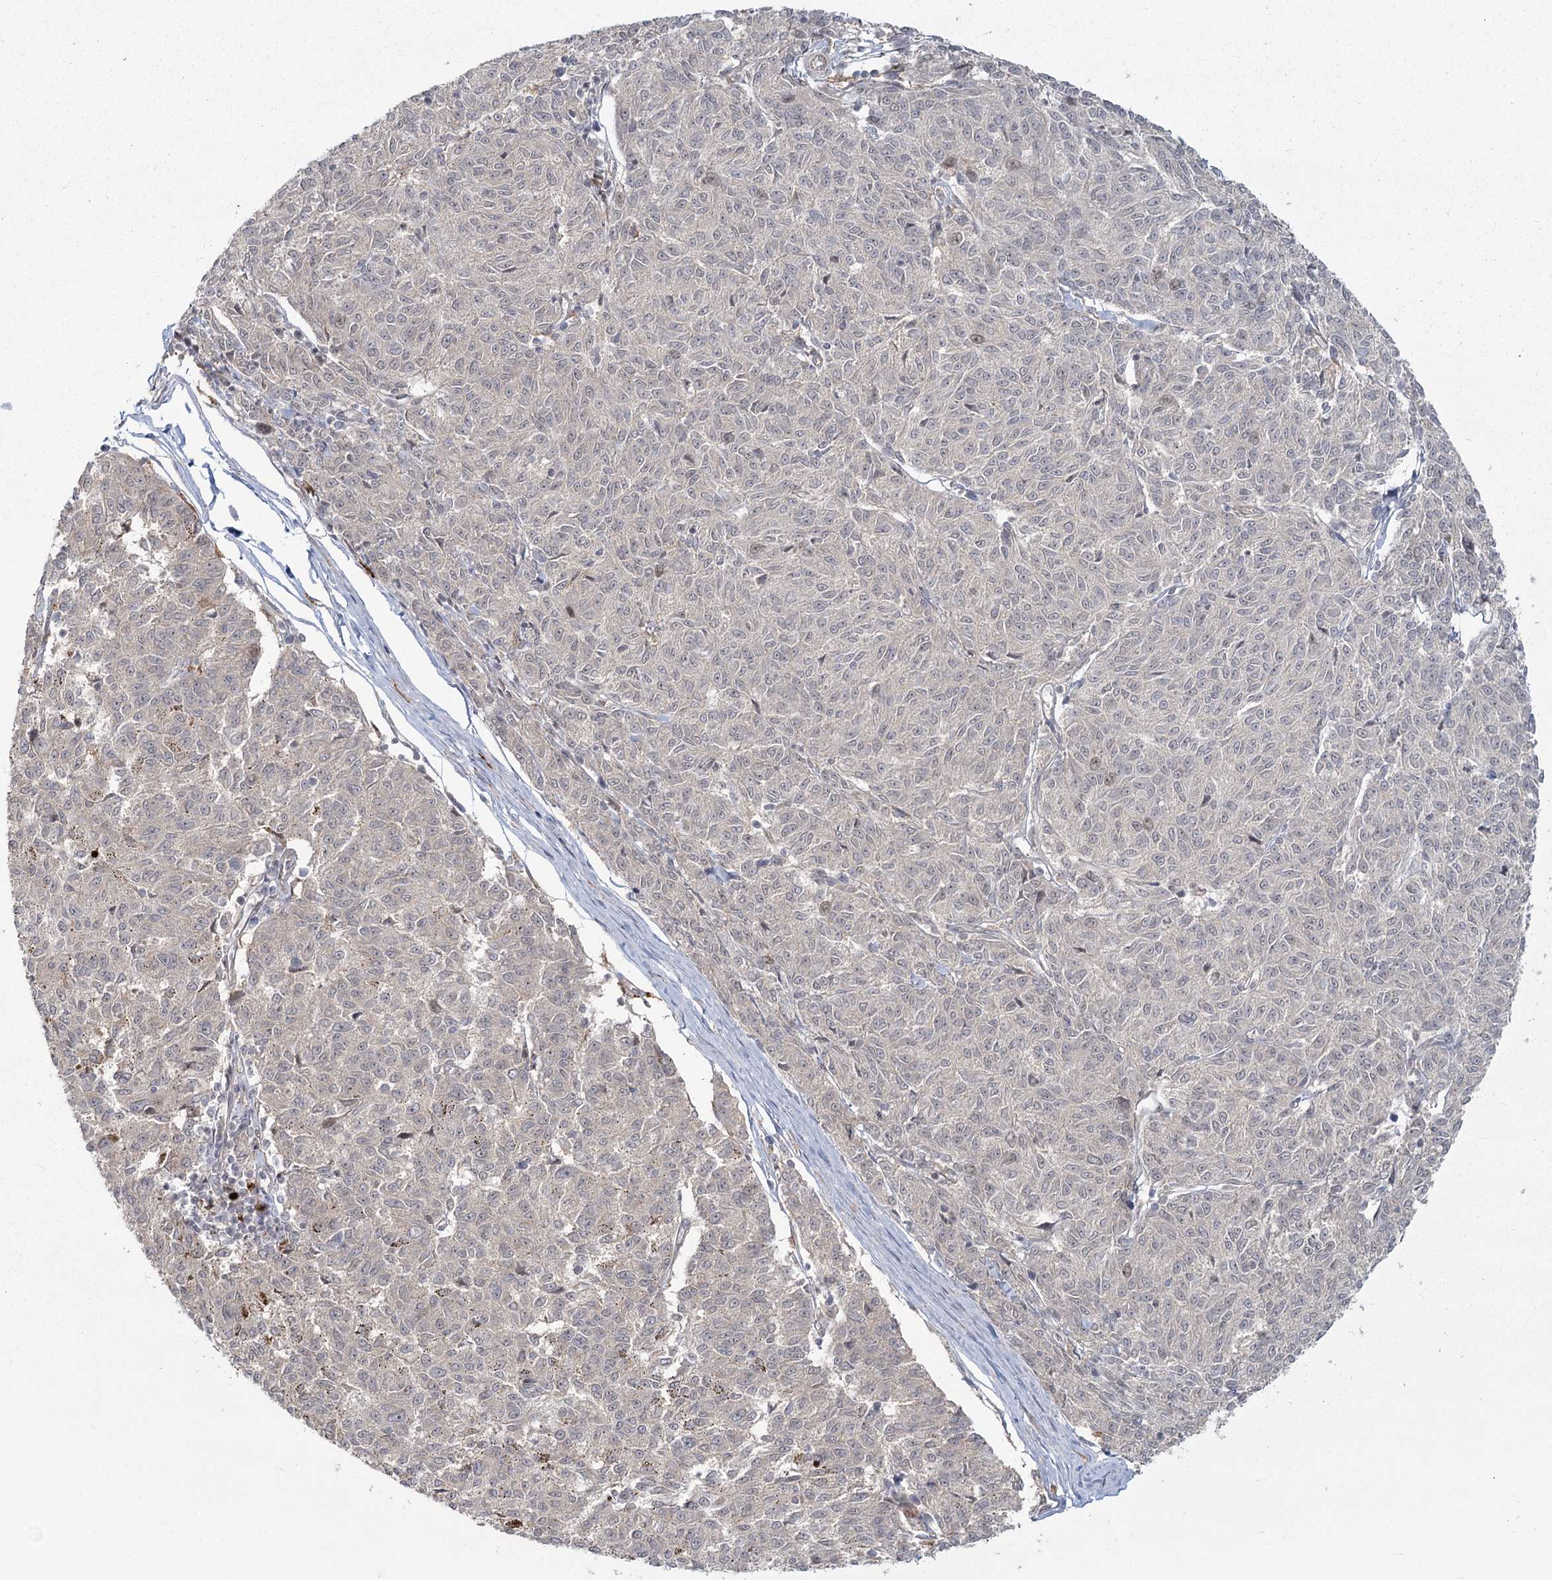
{"staining": {"intensity": "negative", "quantity": "none", "location": "none"}, "tissue": "melanoma", "cell_type": "Tumor cells", "image_type": "cancer", "snomed": [{"axis": "morphology", "description": "Malignant melanoma, NOS"}, {"axis": "topography", "description": "Skin"}], "caption": "Photomicrograph shows no protein positivity in tumor cells of malignant melanoma tissue.", "gene": "AP2M1", "patient": {"sex": "female", "age": 72}}